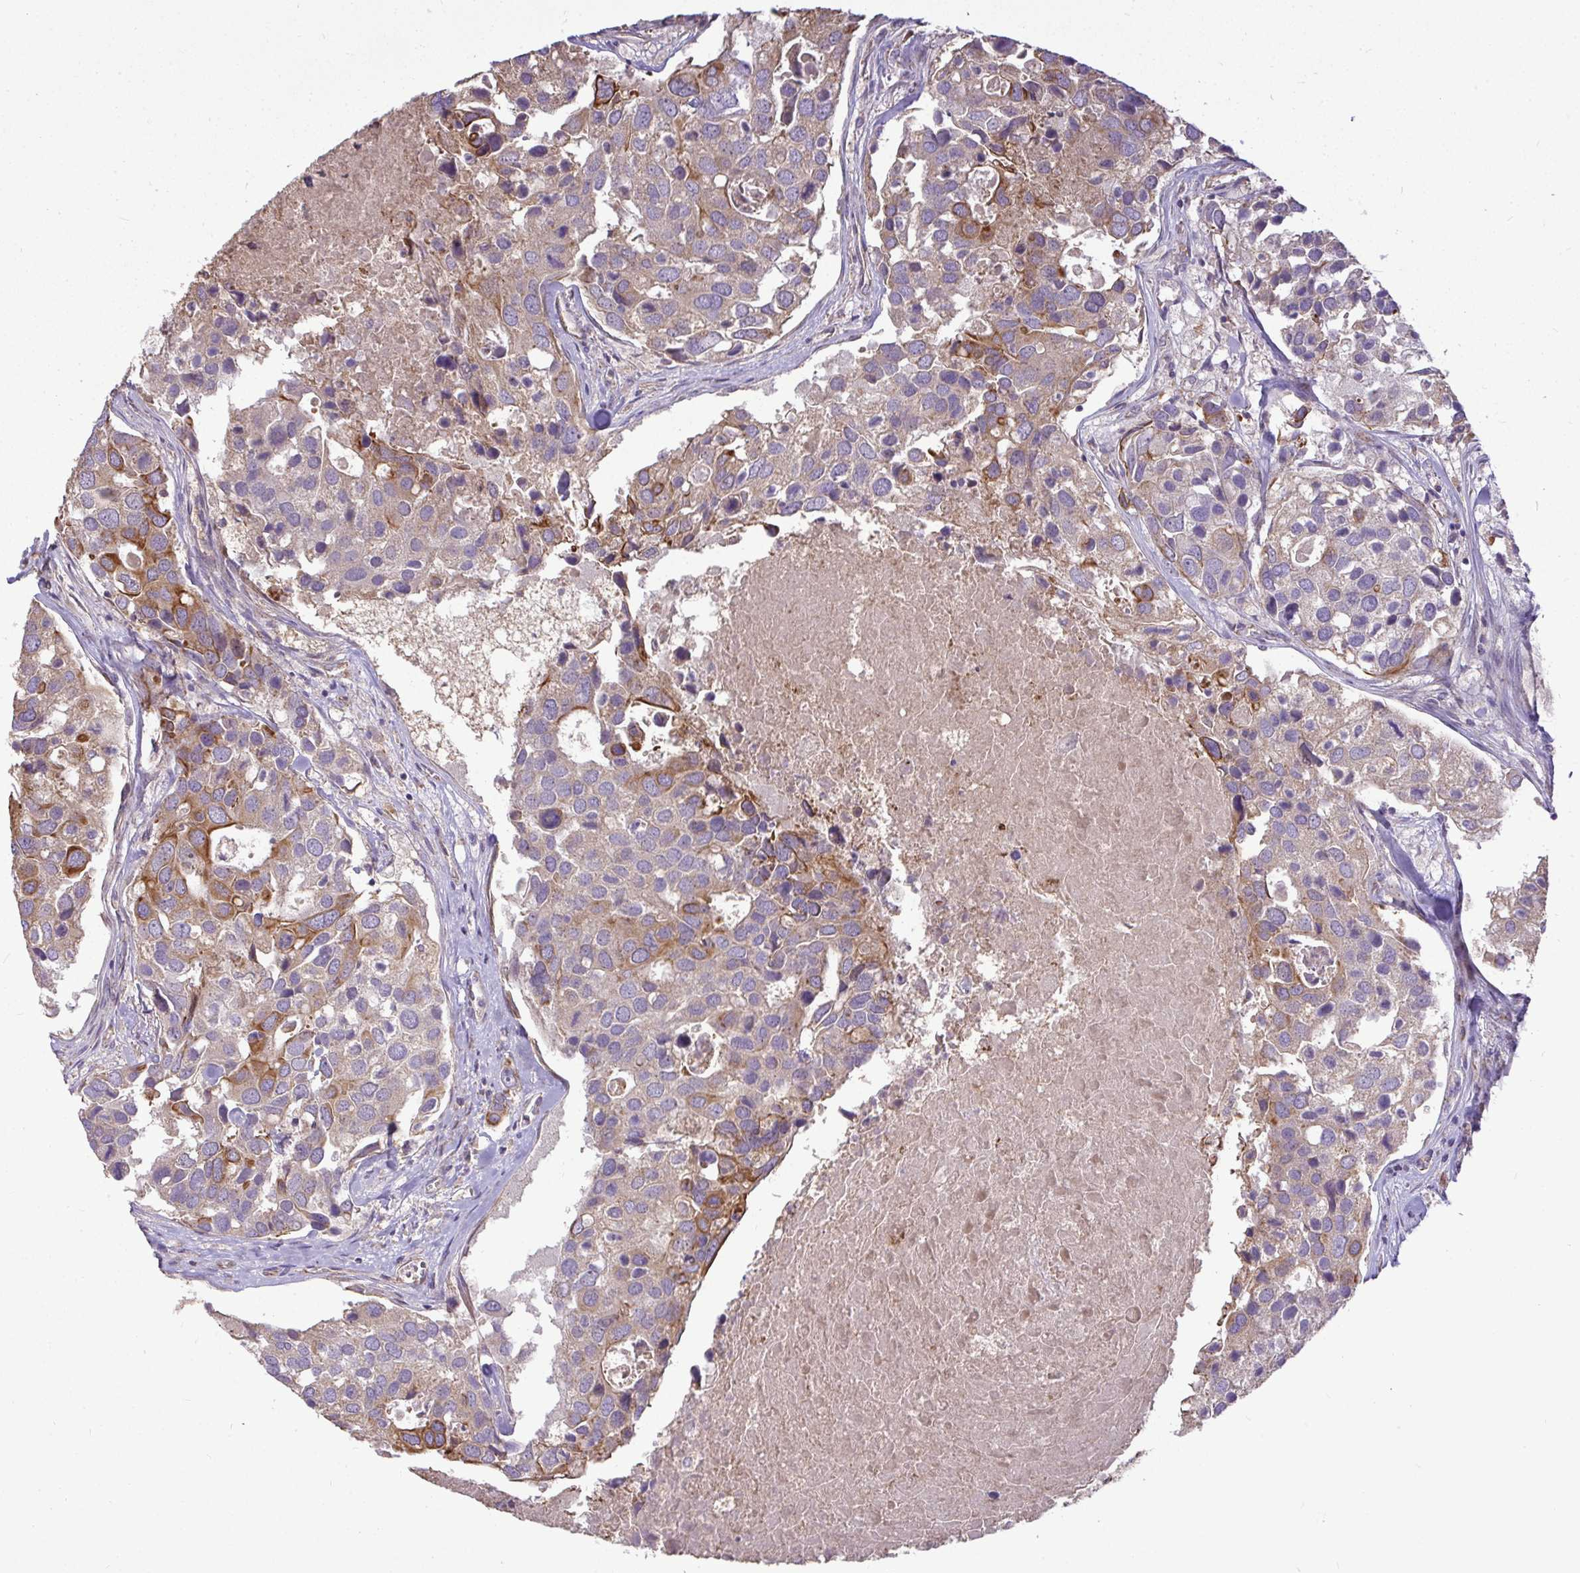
{"staining": {"intensity": "moderate", "quantity": "<25%", "location": "cytoplasmic/membranous"}, "tissue": "breast cancer", "cell_type": "Tumor cells", "image_type": "cancer", "snomed": [{"axis": "morphology", "description": "Duct carcinoma"}, {"axis": "topography", "description": "Breast"}], "caption": "Tumor cells reveal low levels of moderate cytoplasmic/membranous expression in about <25% of cells in breast cancer (invasive ductal carcinoma). The staining was performed using DAB, with brown indicating positive protein expression. Nuclei are stained blue with hematoxylin.", "gene": "STRIP1", "patient": {"sex": "female", "age": 83}}